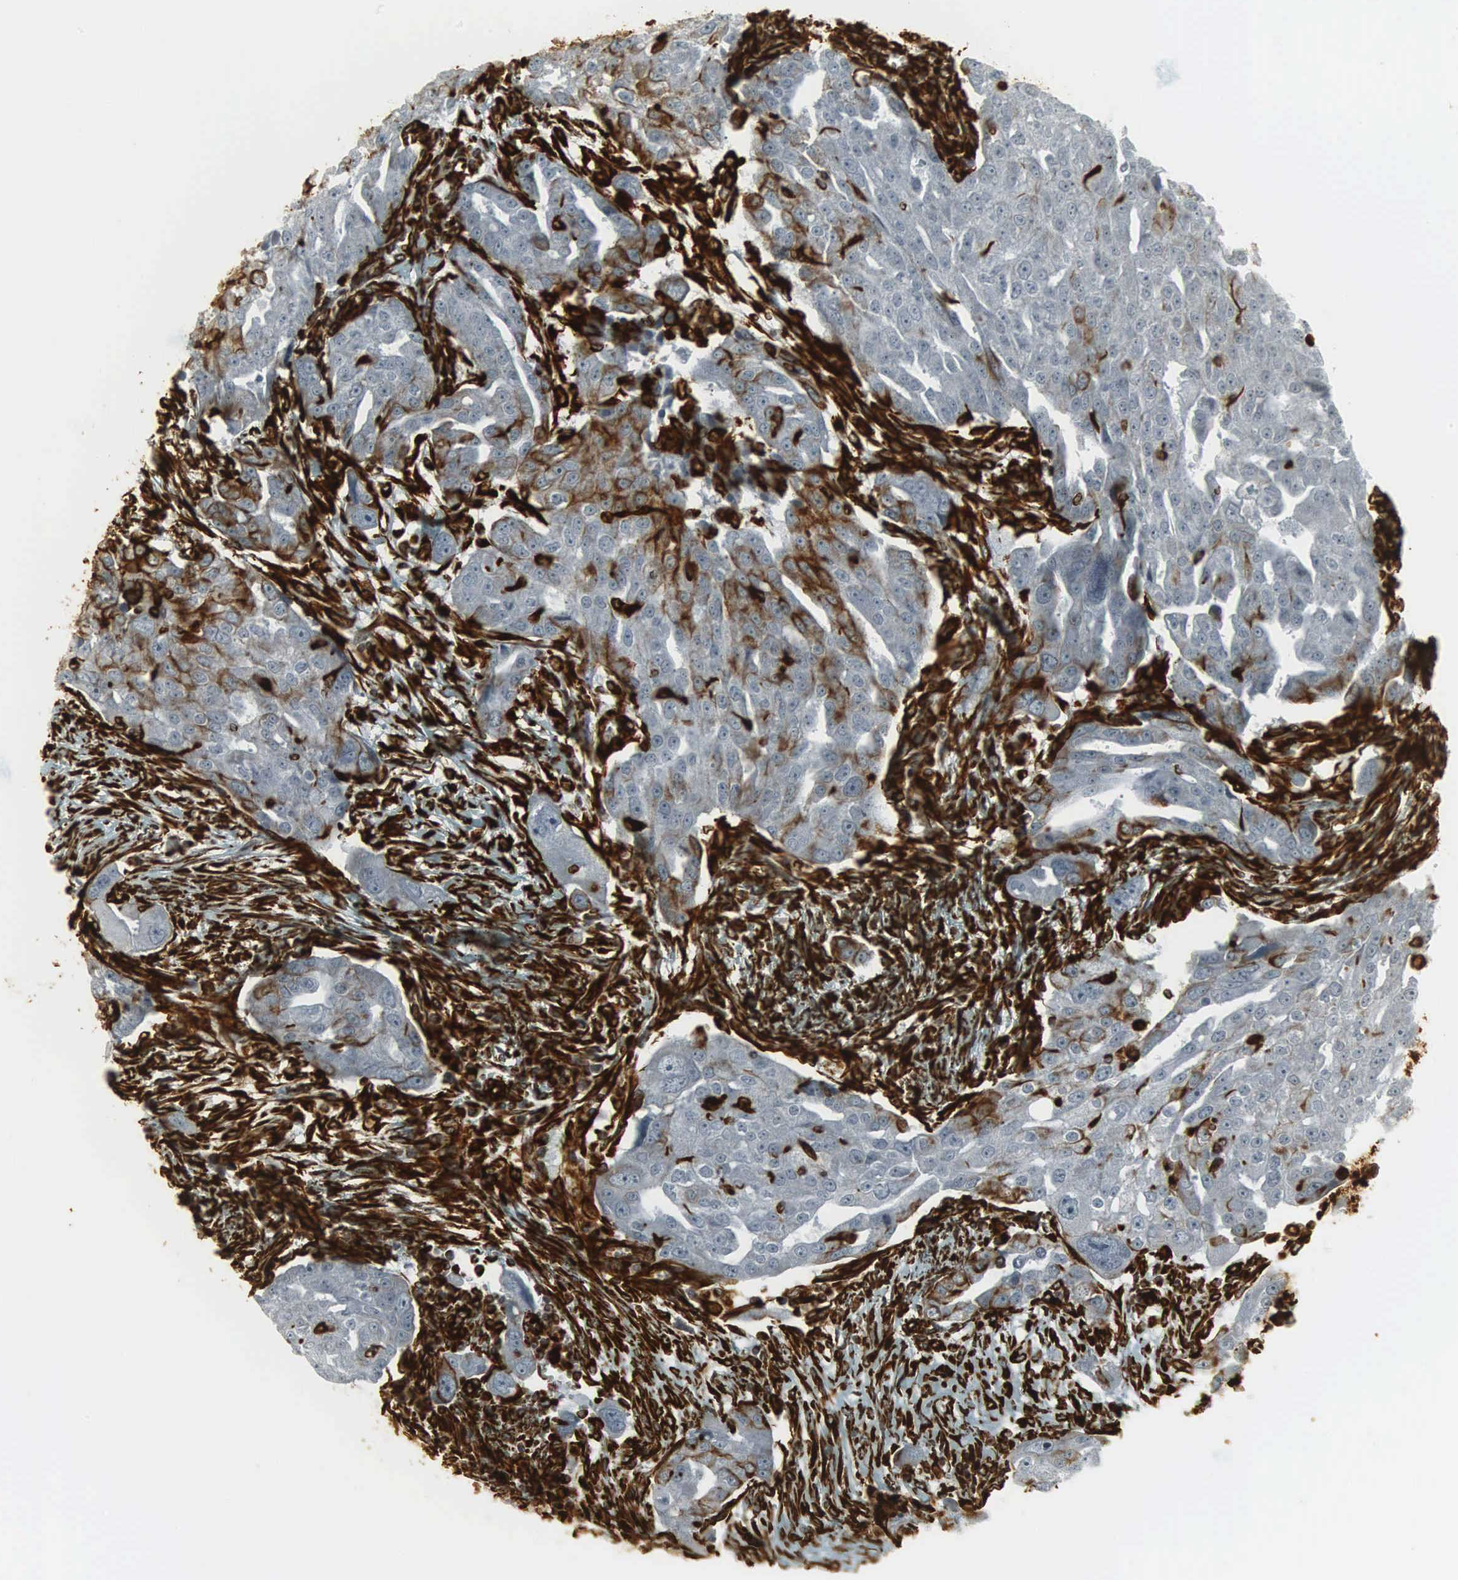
{"staining": {"intensity": "moderate", "quantity": "<25%", "location": "cytoplasmic/membranous"}, "tissue": "ovarian cancer", "cell_type": "Tumor cells", "image_type": "cancer", "snomed": [{"axis": "morphology", "description": "Carcinoma, endometroid"}, {"axis": "topography", "description": "Ovary"}], "caption": "Ovarian cancer stained with a brown dye shows moderate cytoplasmic/membranous positive expression in approximately <25% of tumor cells.", "gene": "VIM", "patient": {"sex": "female", "age": 75}}